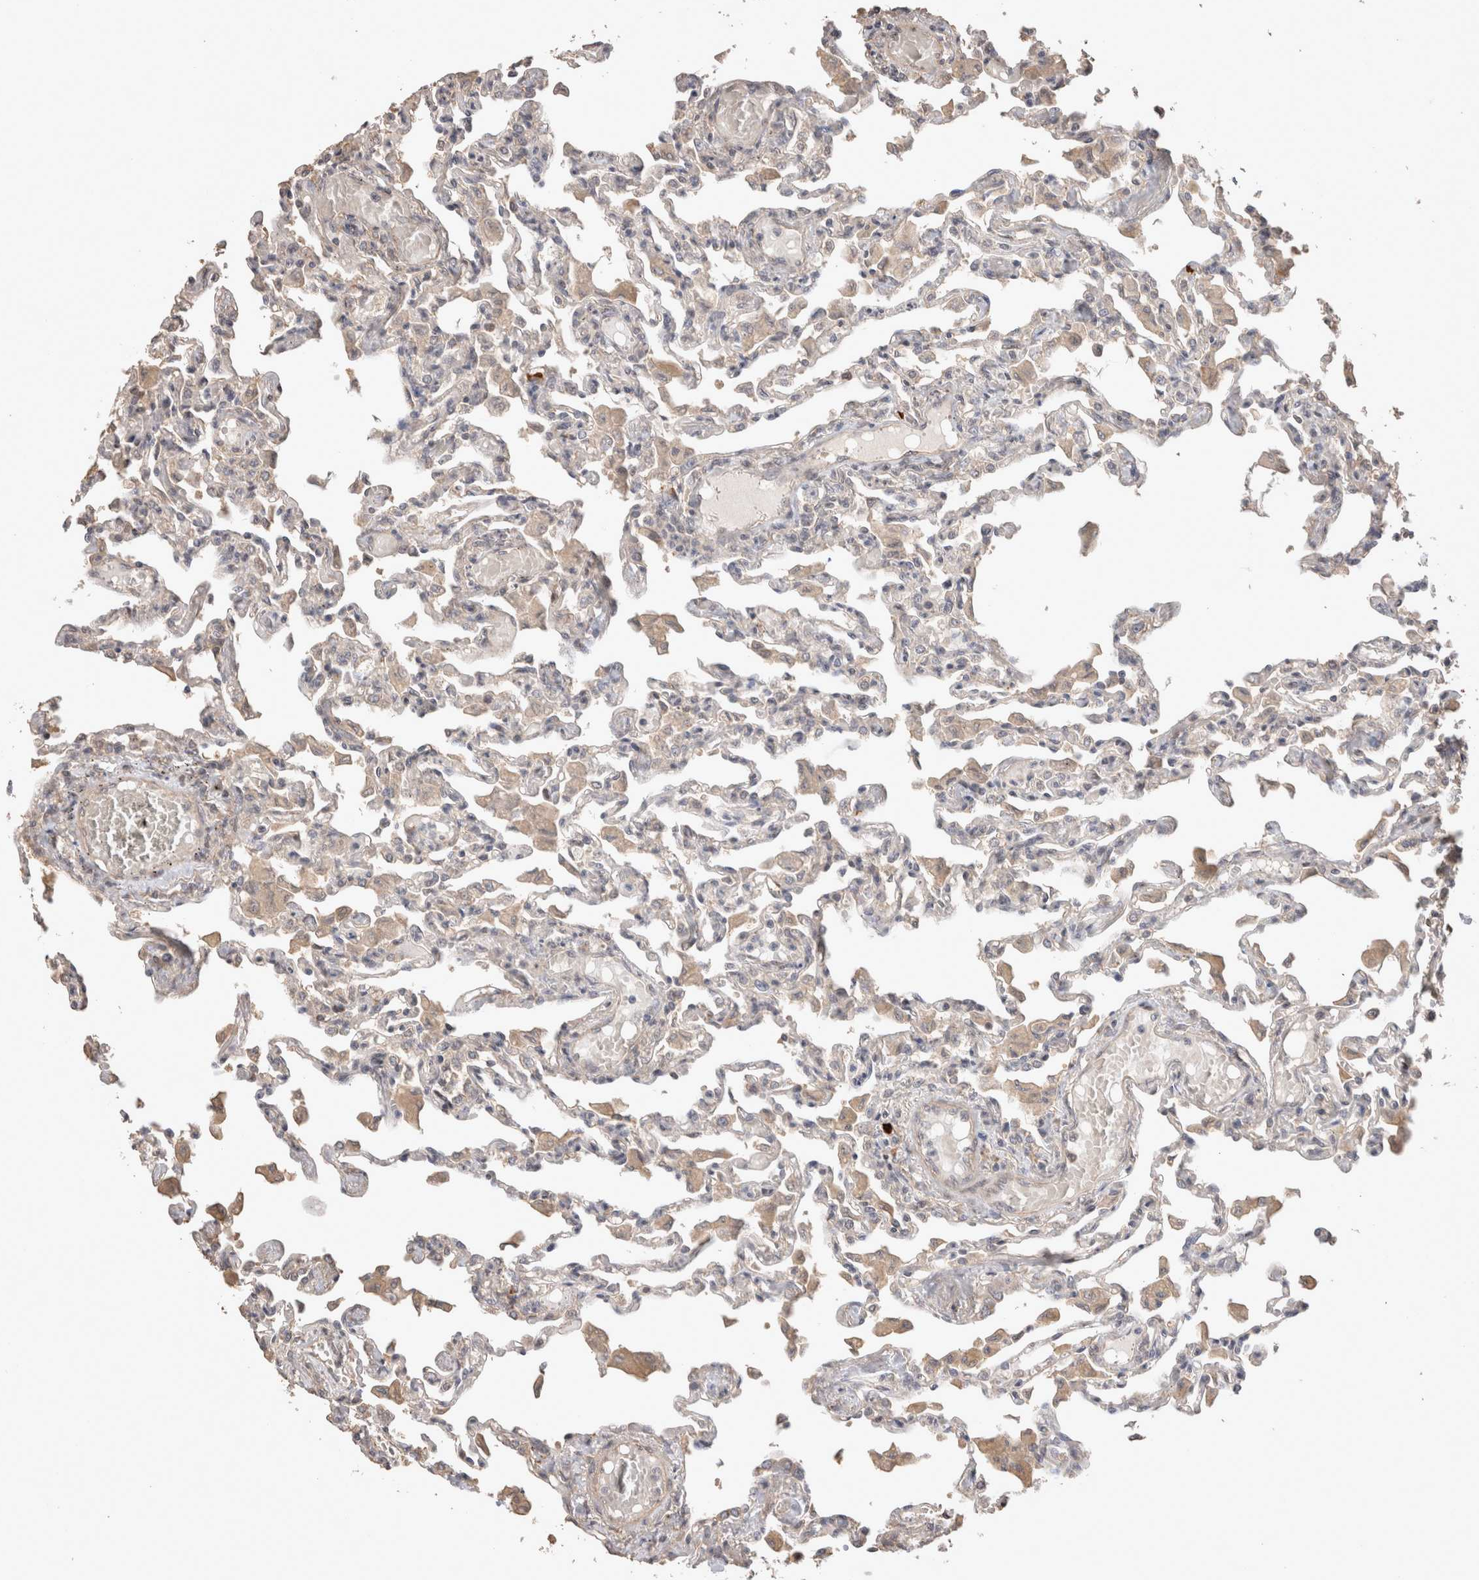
{"staining": {"intensity": "moderate", "quantity": "<25%", "location": "cytoplasmic/membranous"}, "tissue": "lung", "cell_type": "Alveolar cells", "image_type": "normal", "snomed": [{"axis": "morphology", "description": "Normal tissue, NOS"}, {"axis": "topography", "description": "Bronchus"}, {"axis": "topography", "description": "Lung"}], "caption": "IHC micrograph of normal human lung stained for a protein (brown), which shows low levels of moderate cytoplasmic/membranous expression in approximately <25% of alveolar cells.", "gene": "HROB", "patient": {"sex": "female", "age": 49}}